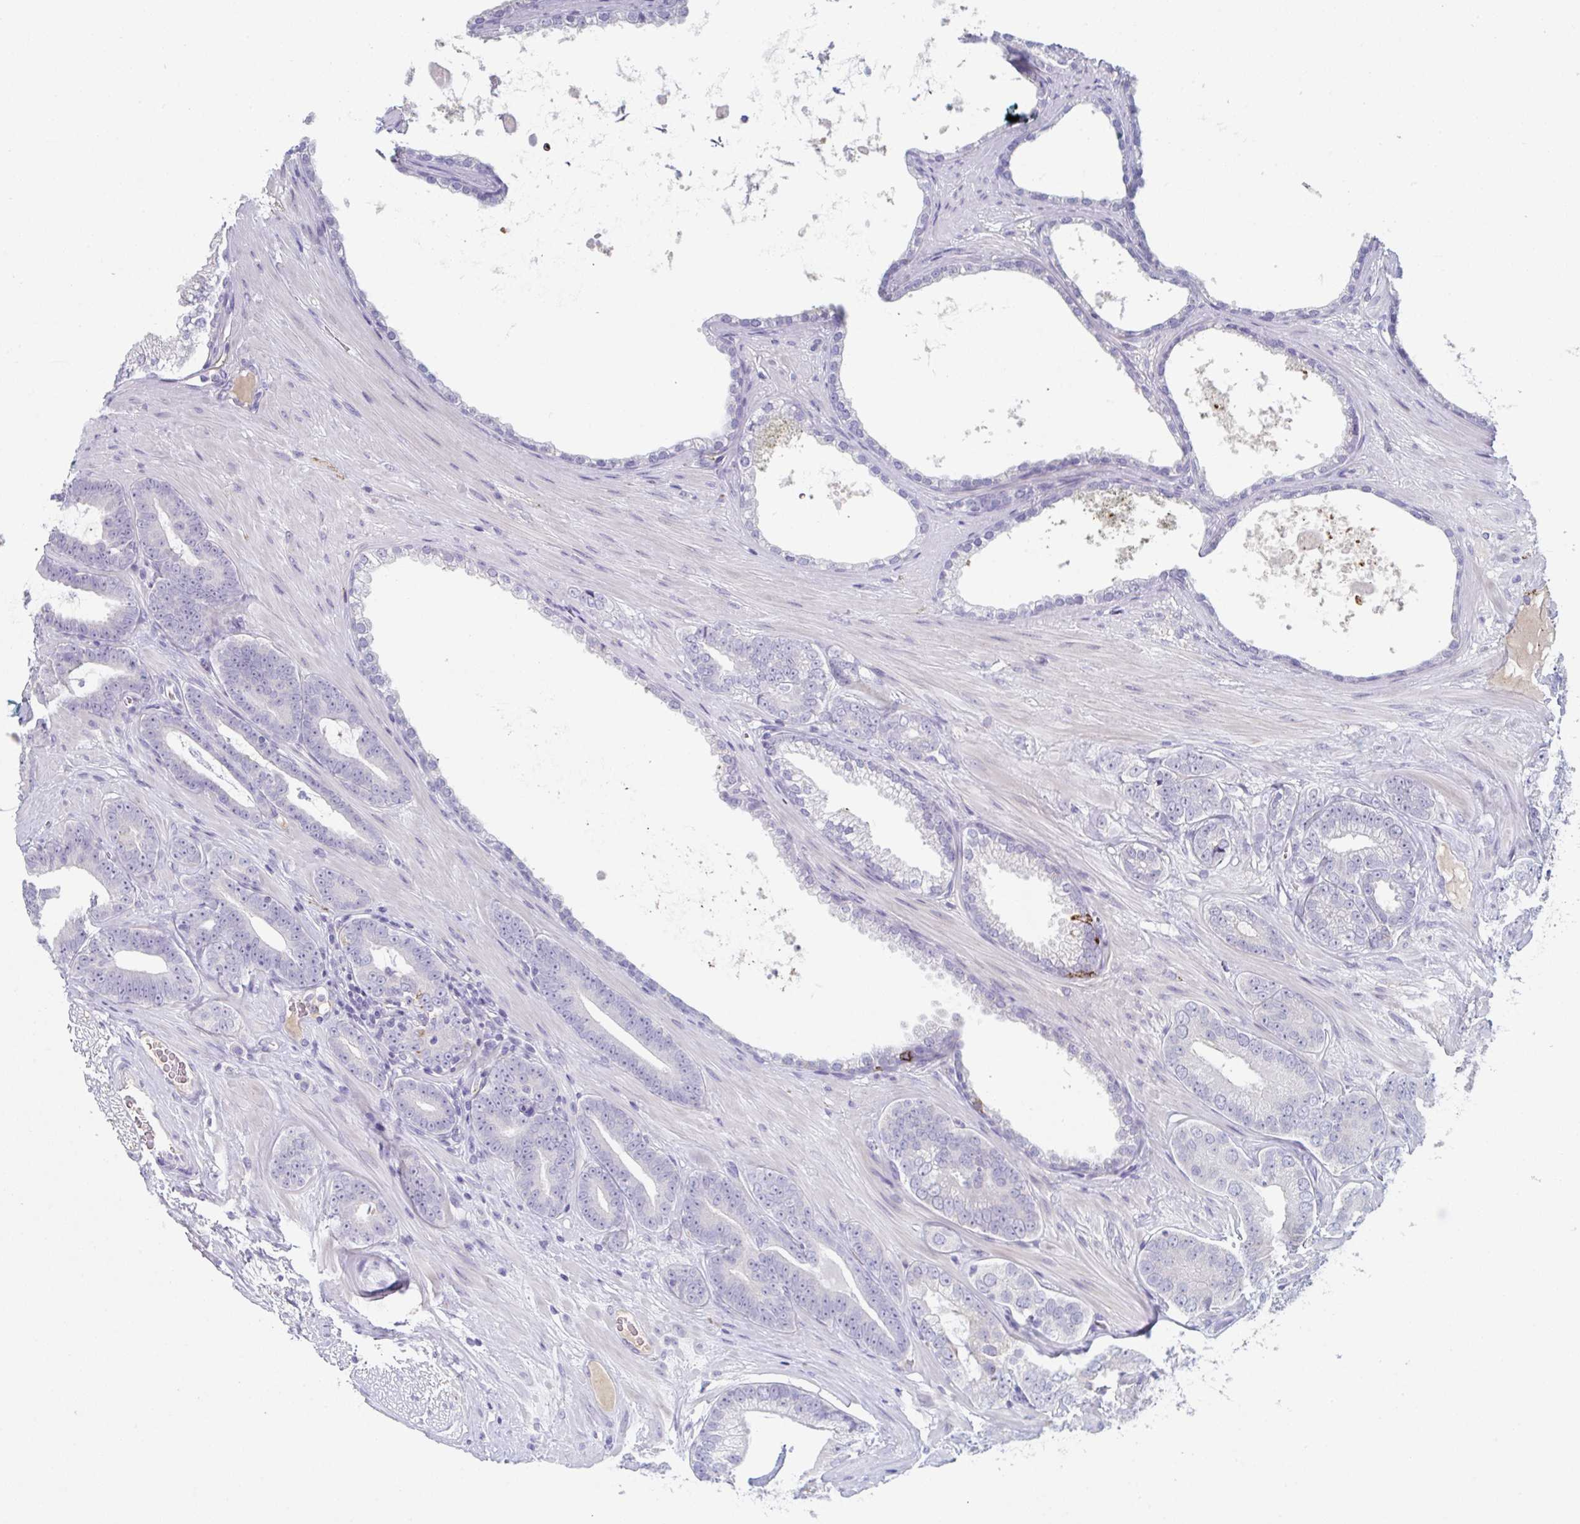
{"staining": {"intensity": "negative", "quantity": "none", "location": "none"}, "tissue": "prostate cancer", "cell_type": "Tumor cells", "image_type": "cancer", "snomed": [{"axis": "morphology", "description": "Adenocarcinoma, Low grade"}, {"axis": "topography", "description": "Prostate"}], "caption": "An immunohistochemistry (IHC) micrograph of adenocarcinoma (low-grade) (prostate) is shown. There is no staining in tumor cells of adenocarcinoma (low-grade) (prostate).", "gene": "ADAM21", "patient": {"sex": "male", "age": 61}}